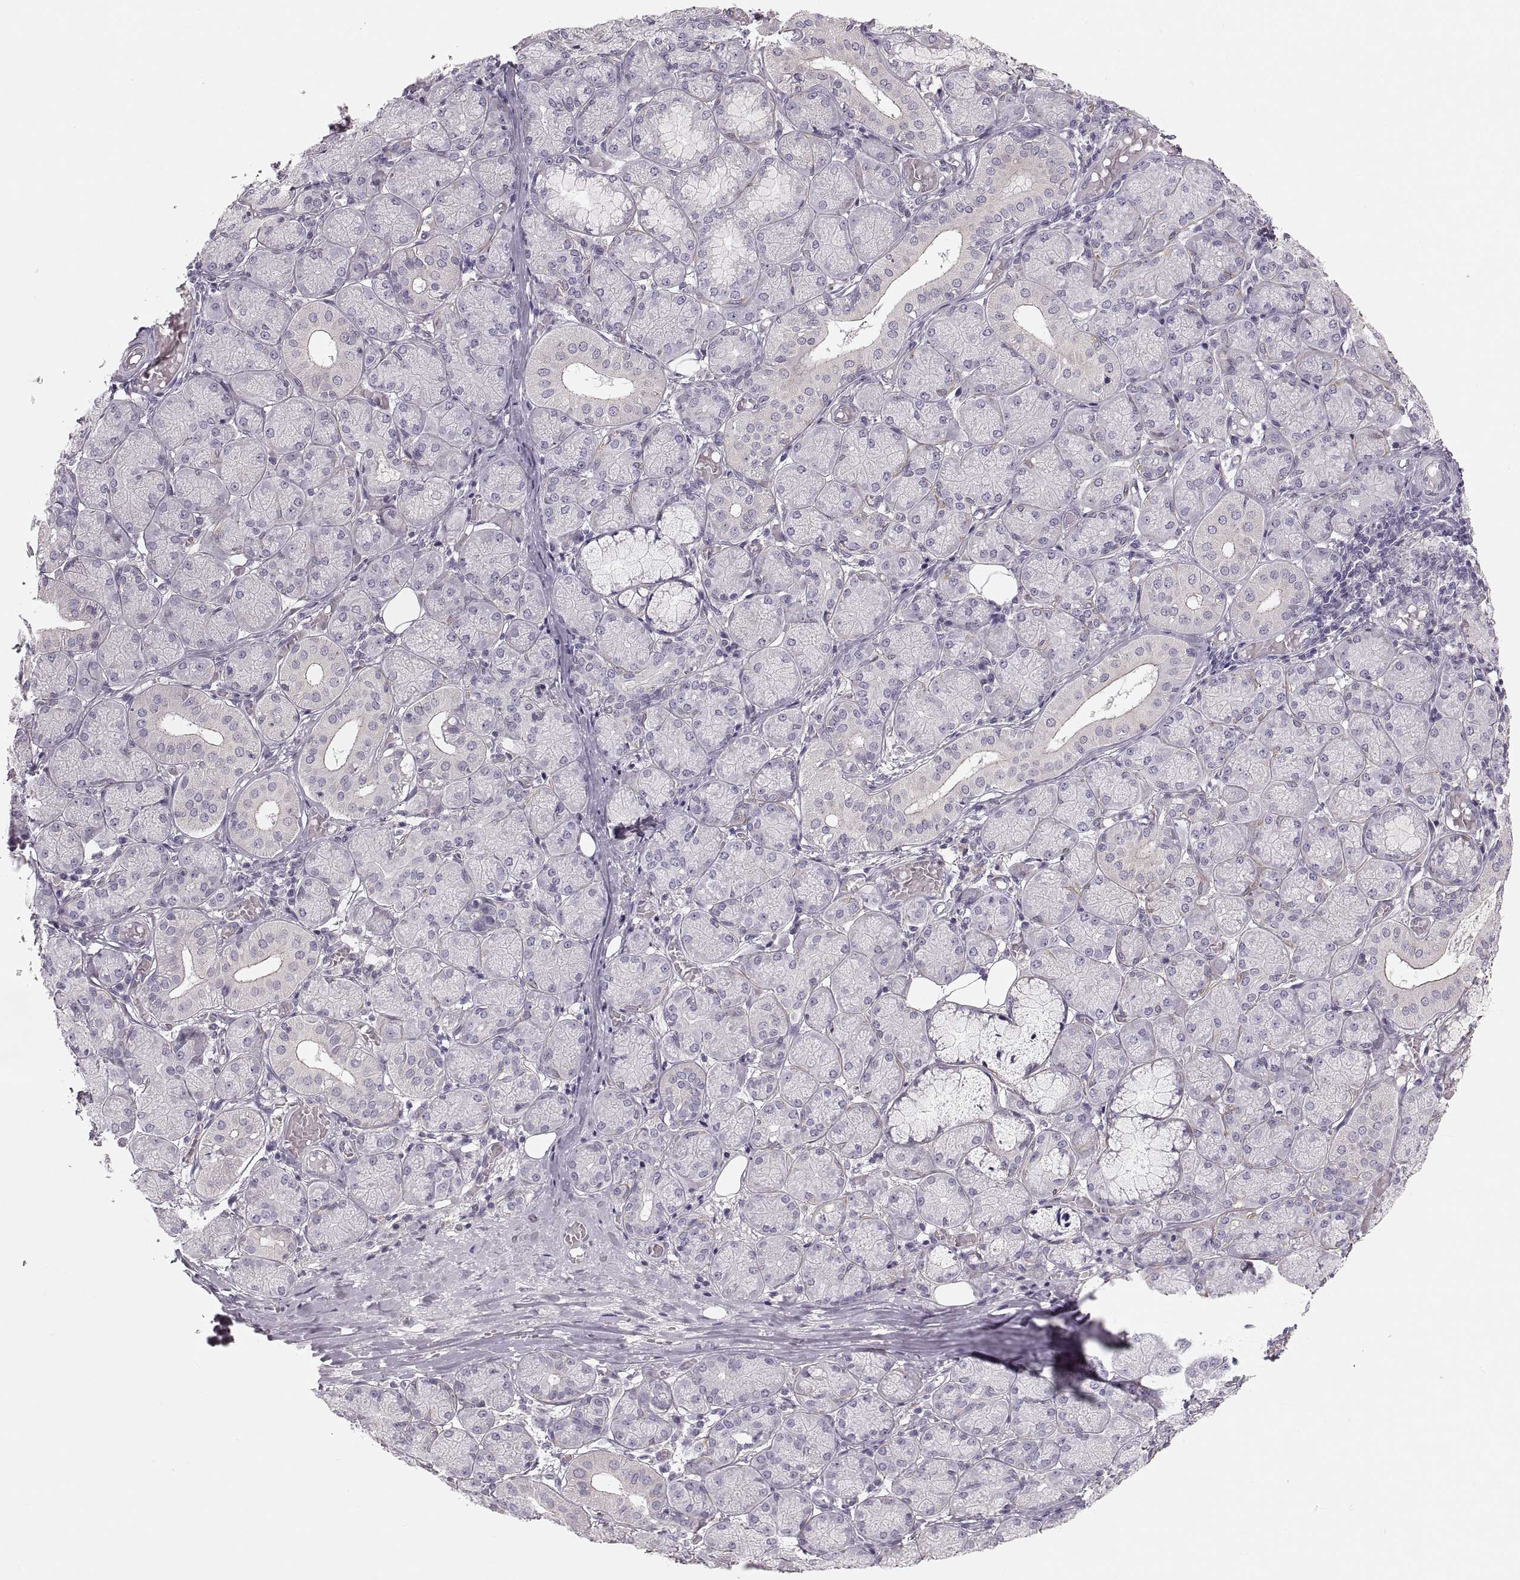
{"staining": {"intensity": "negative", "quantity": "none", "location": "none"}, "tissue": "salivary gland", "cell_type": "Glandular cells", "image_type": "normal", "snomed": [{"axis": "morphology", "description": "Normal tissue, NOS"}, {"axis": "topography", "description": "Salivary gland"}, {"axis": "topography", "description": "Peripheral nerve tissue"}], "caption": "The IHC image has no significant staining in glandular cells of salivary gland.", "gene": "RUNDC3A", "patient": {"sex": "female", "age": 24}}